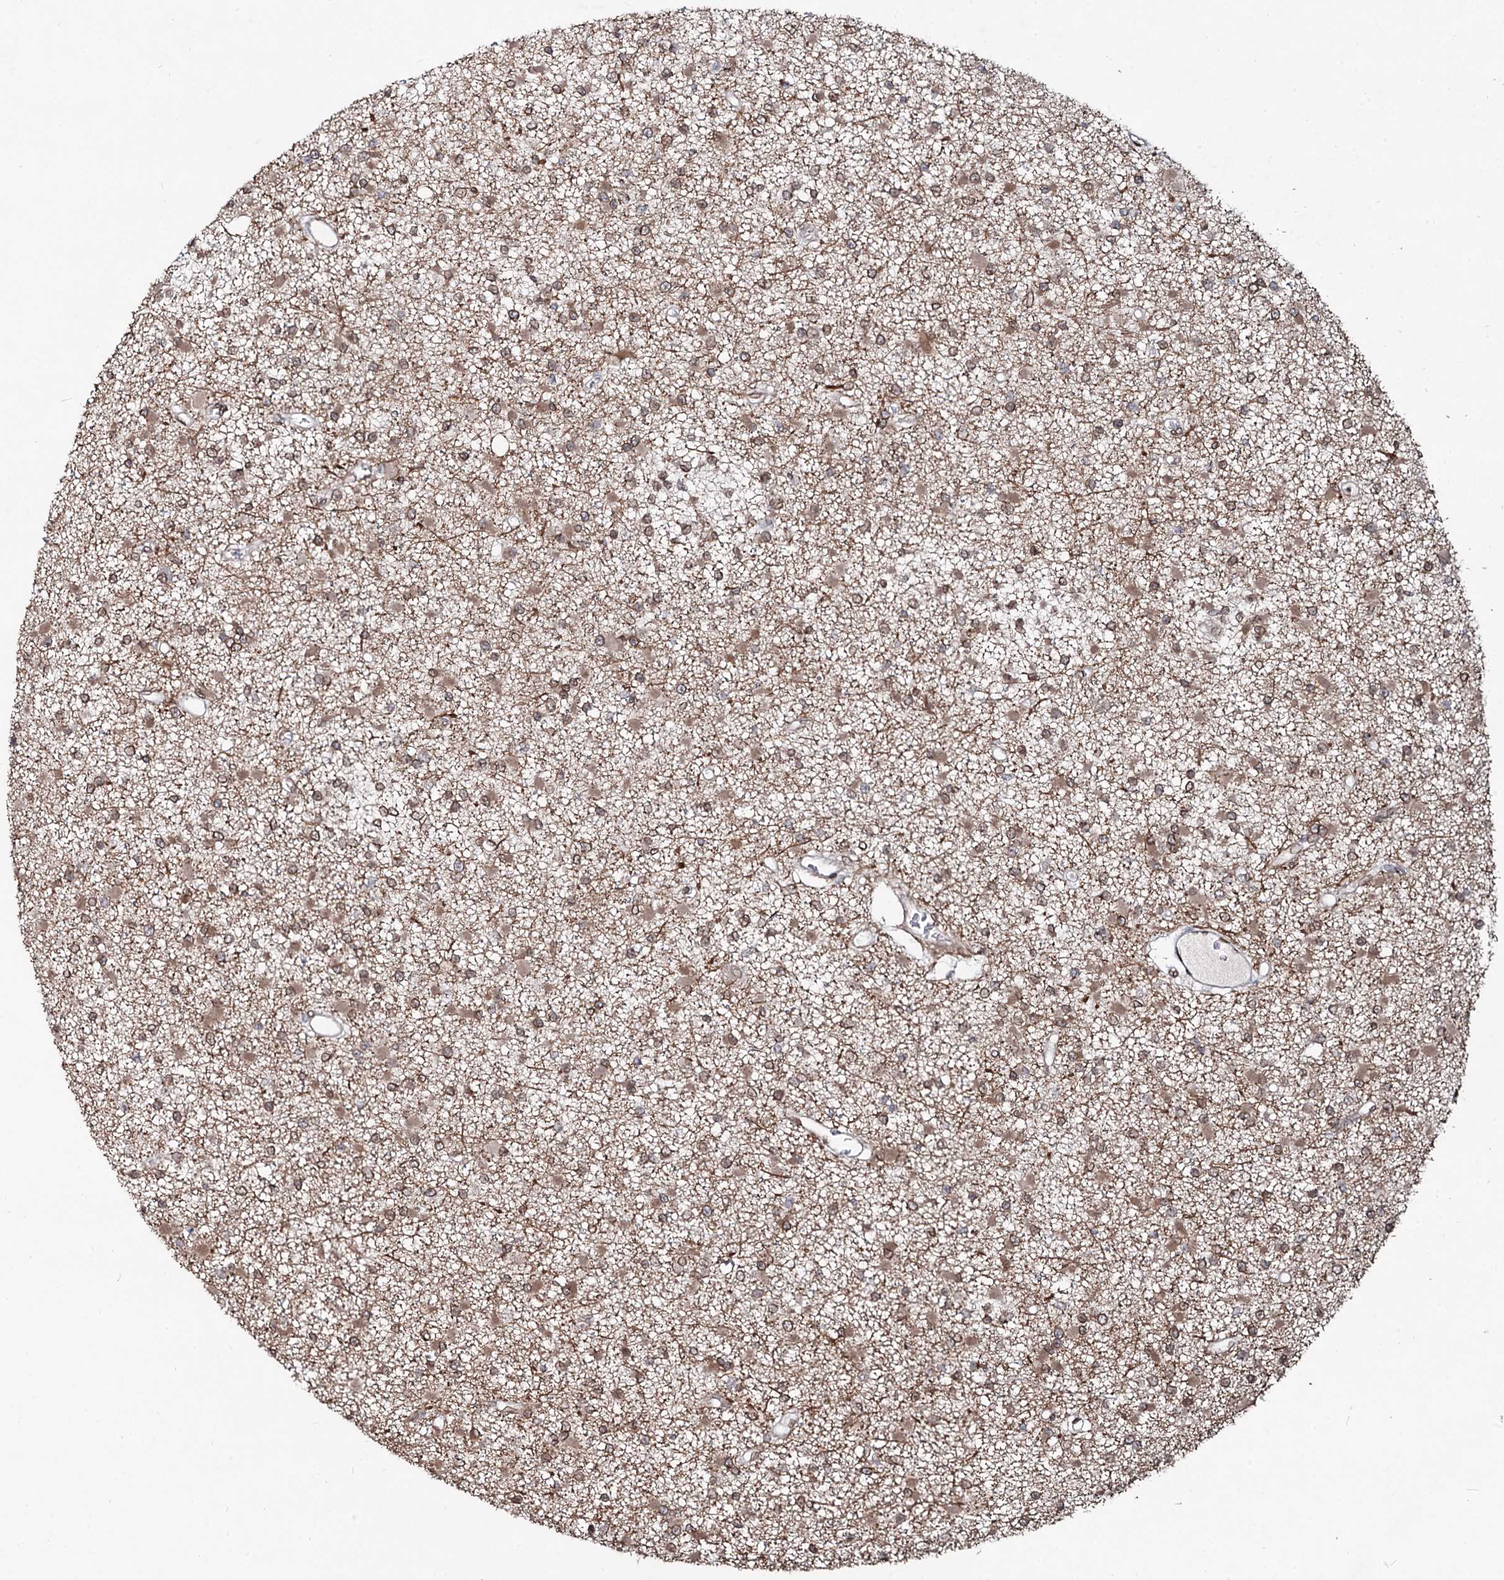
{"staining": {"intensity": "moderate", "quantity": ">75%", "location": "cytoplasmic/membranous,nuclear"}, "tissue": "glioma", "cell_type": "Tumor cells", "image_type": "cancer", "snomed": [{"axis": "morphology", "description": "Glioma, malignant, Low grade"}, {"axis": "topography", "description": "Brain"}], "caption": "Glioma tissue displays moderate cytoplasmic/membranous and nuclear staining in about >75% of tumor cells, visualized by immunohistochemistry.", "gene": "RNF6", "patient": {"sex": "female", "age": 22}}